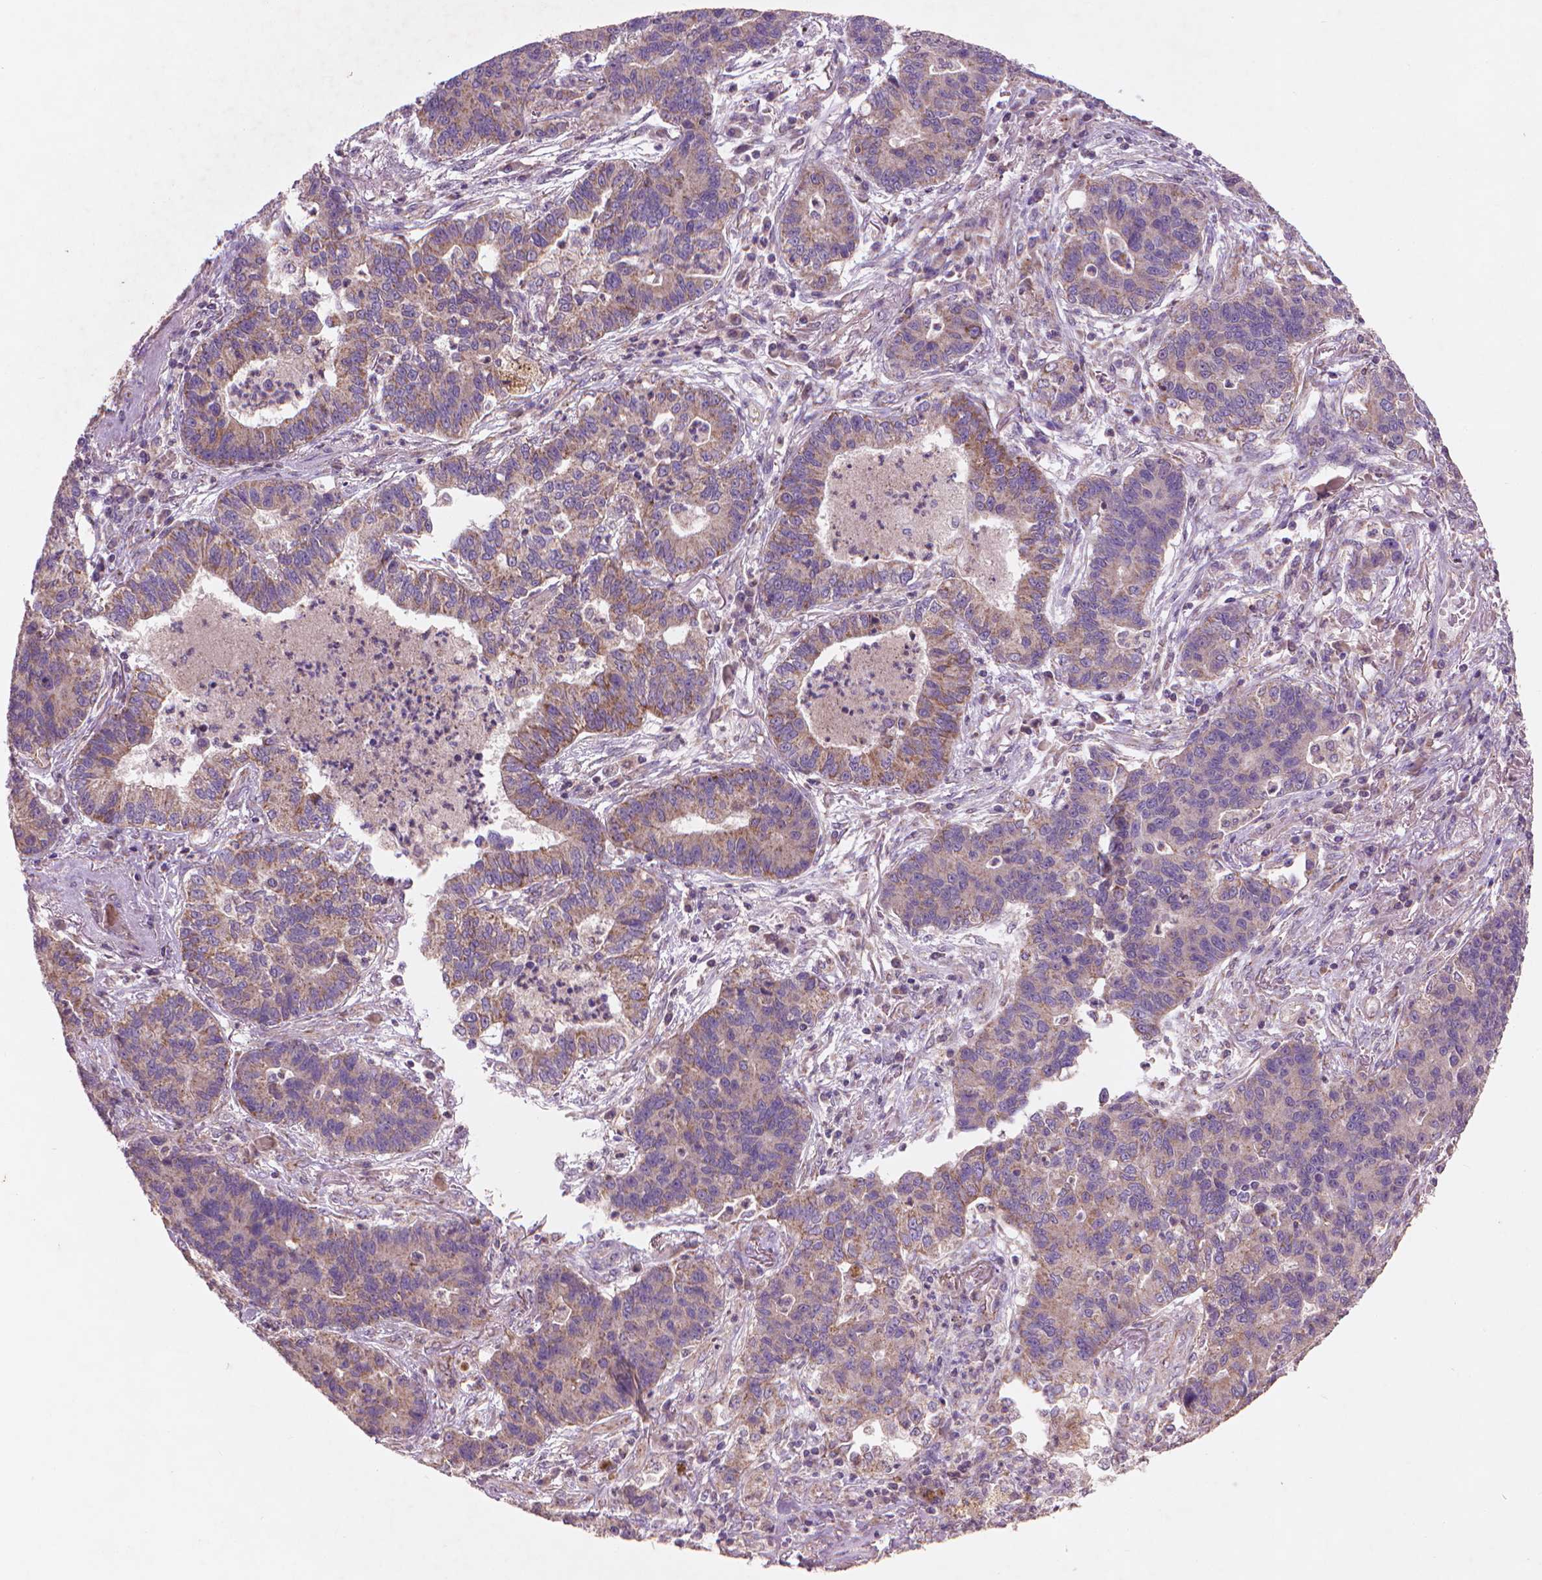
{"staining": {"intensity": "moderate", "quantity": "<25%", "location": "cytoplasmic/membranous"}, "tissue": "lung cancer", "cell_type": "Tumor cells", "image_type": "cancer", "snomed": [{"axis": "morphology", "description": "Adenocarcinoma, NOS"}, {"axis": "topography", "description": "Lung"}], "caption": "Immunohistochemical staining of human lung adenocarcinoma reveals moderate cytoplasmic/membranous protein expression in about <25% of tumor cells.", "gene": "NLRX1", "patient": {"sex": "female", "age": 57}}